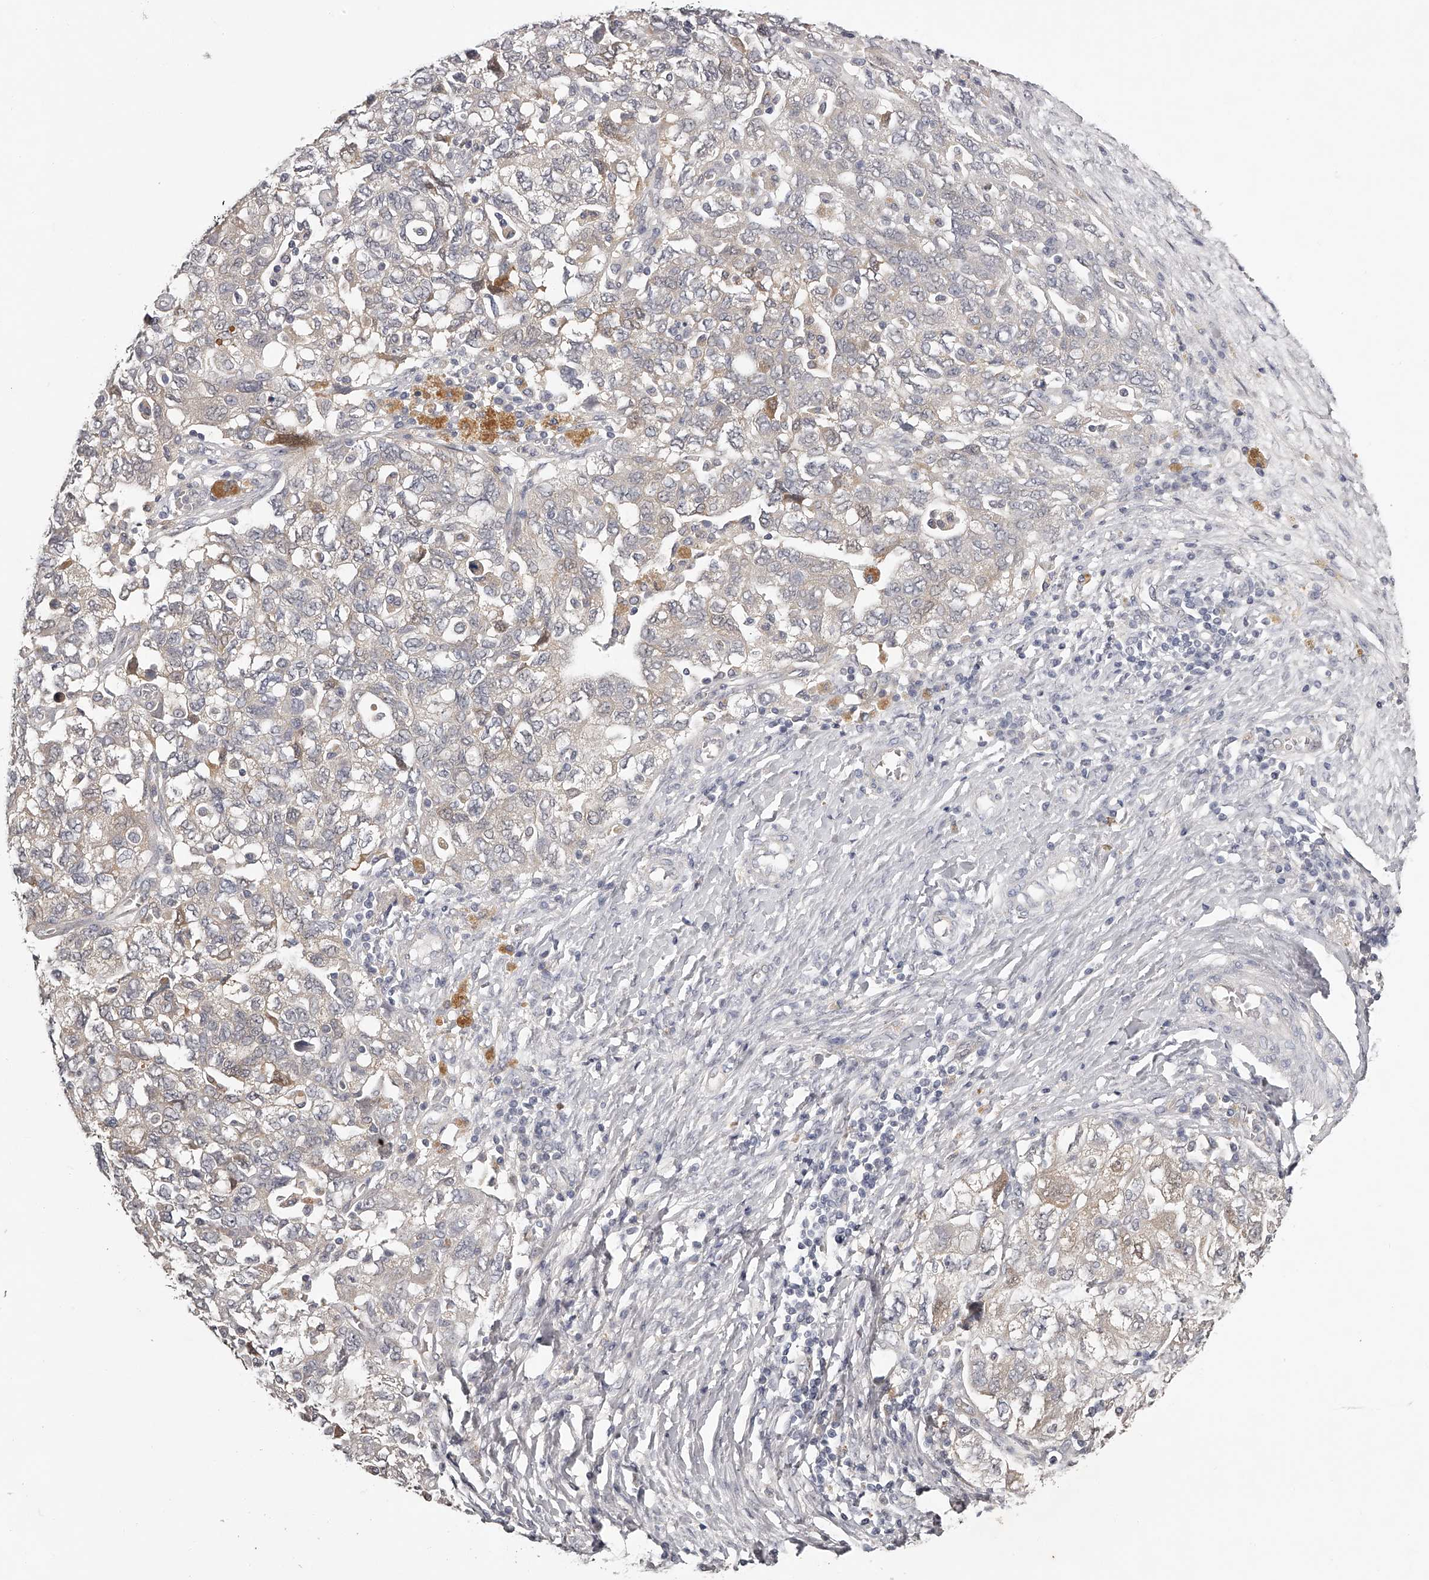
{"staining": {"intensity": "weak", "quantity": "25%-75%", "location": "cytoplasmic/membranous"}, "tissue": "ovarian cancer", "cell_type": "Tumor cells", "image_type": "cancer", "snomed": [{"axis": "morphology", "description": "Carcinoma, NOS"}, {"axis": "morphology", "description": "Cystadenocarcinoma, serous, NOS"}, {"axis": "topography", "description": "Ovary"}], "caption": "Immunohistochemistry (IHC) micrograph of human ovarian cancer stained for a protein (brown), which demonstrates low levels of weak cytoplasmic/membranous positivity in approximately 25%-75% of tumor cells.", "gene": "GGCT", "patient": {"sex": "female", "age": 69}}